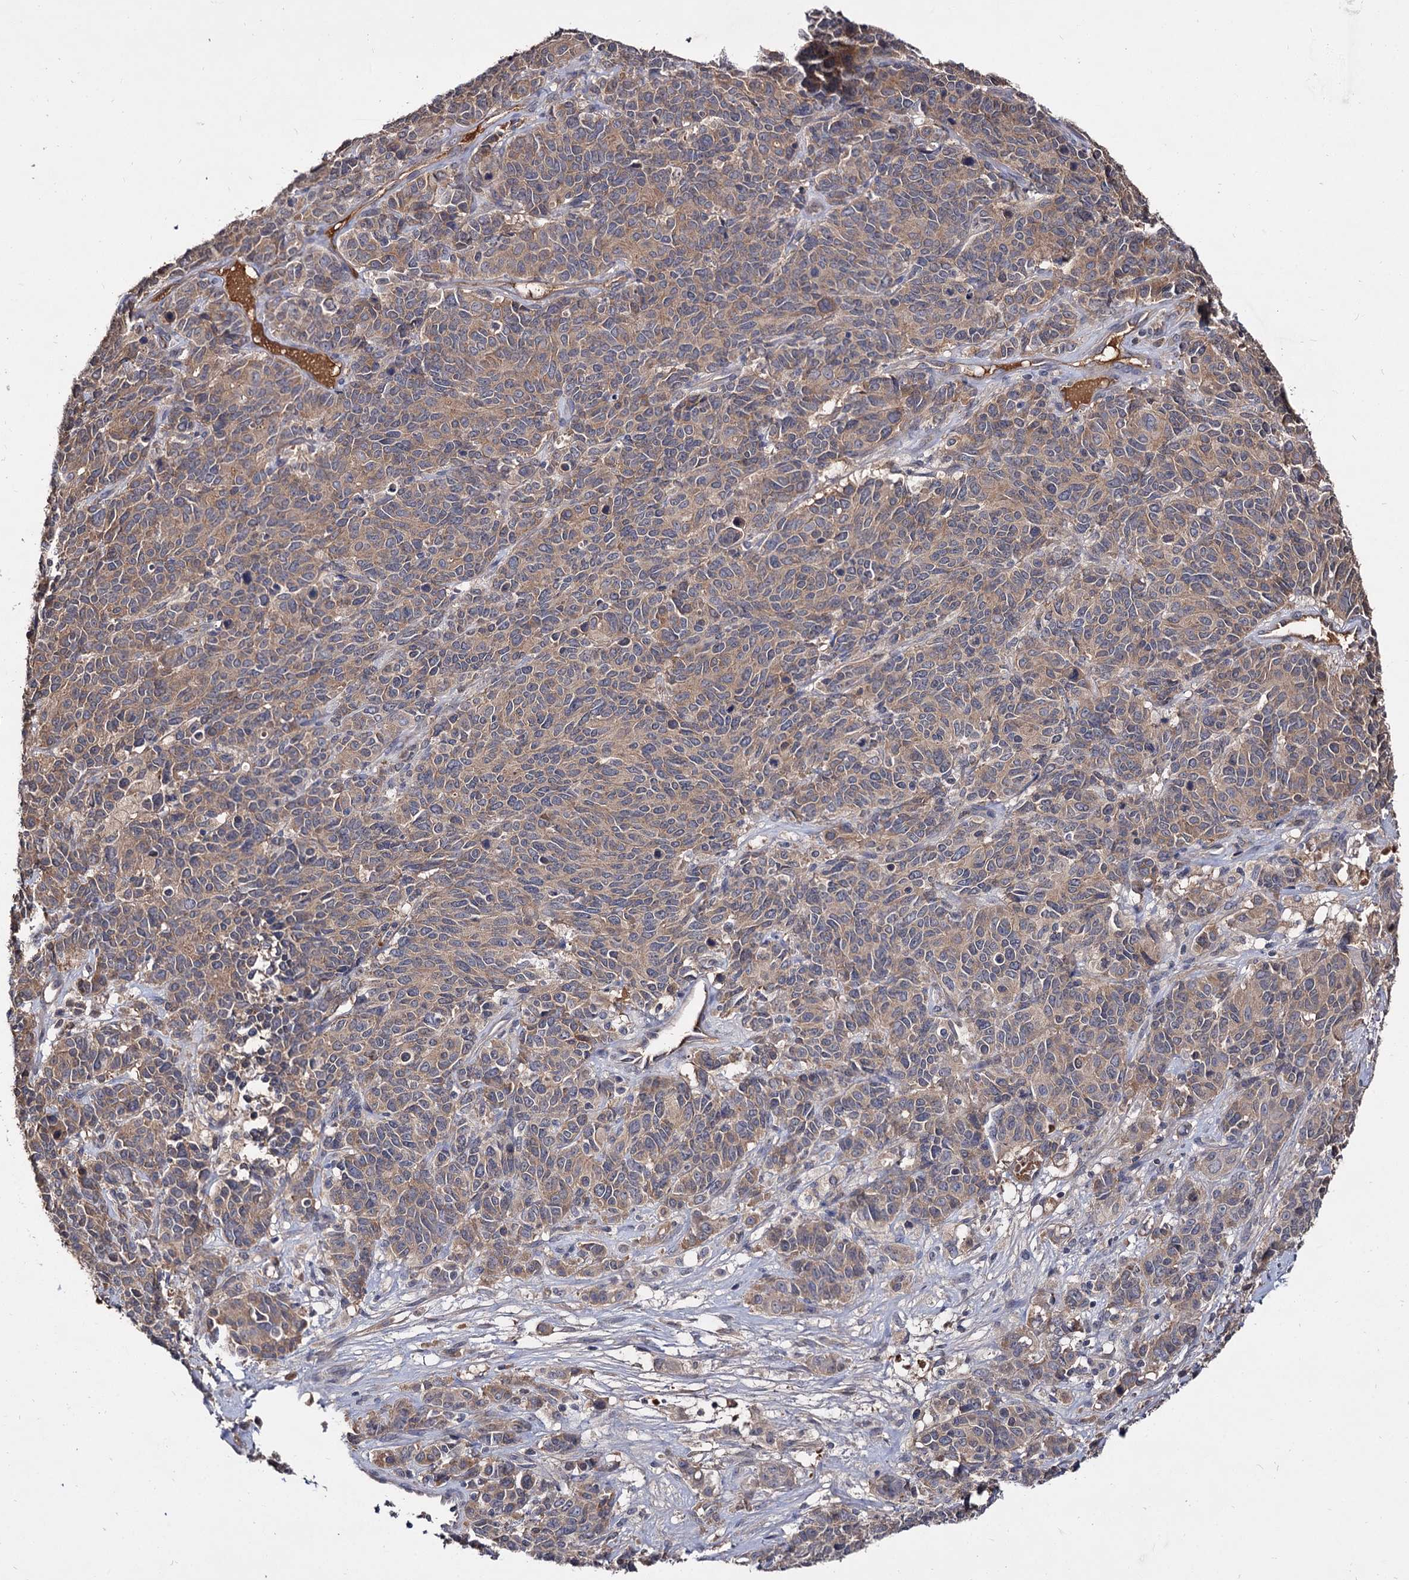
{"staining": {"intensity": "moderate", "quantity": ">75%", "location": "cytoplasmic/membranous"}, "tissue": "cervical cancer", "cell_type": "Tumor cells", "image_type": "cancer", "snomed": [{"axis": "morphology", "description": "Squamous cell carcinoma, NOS"}, {"axis": "topography", "description": "Cervix"}], "caption": "Cervical squamous cell carcinoma tissue exhibits moderate cytoplasmic/membranous staining in about >75% of tumor cells, visualized by immunohistochemistry.", "gene": "ARFIP2", "patient": {"sex": "female", "age": 60}}